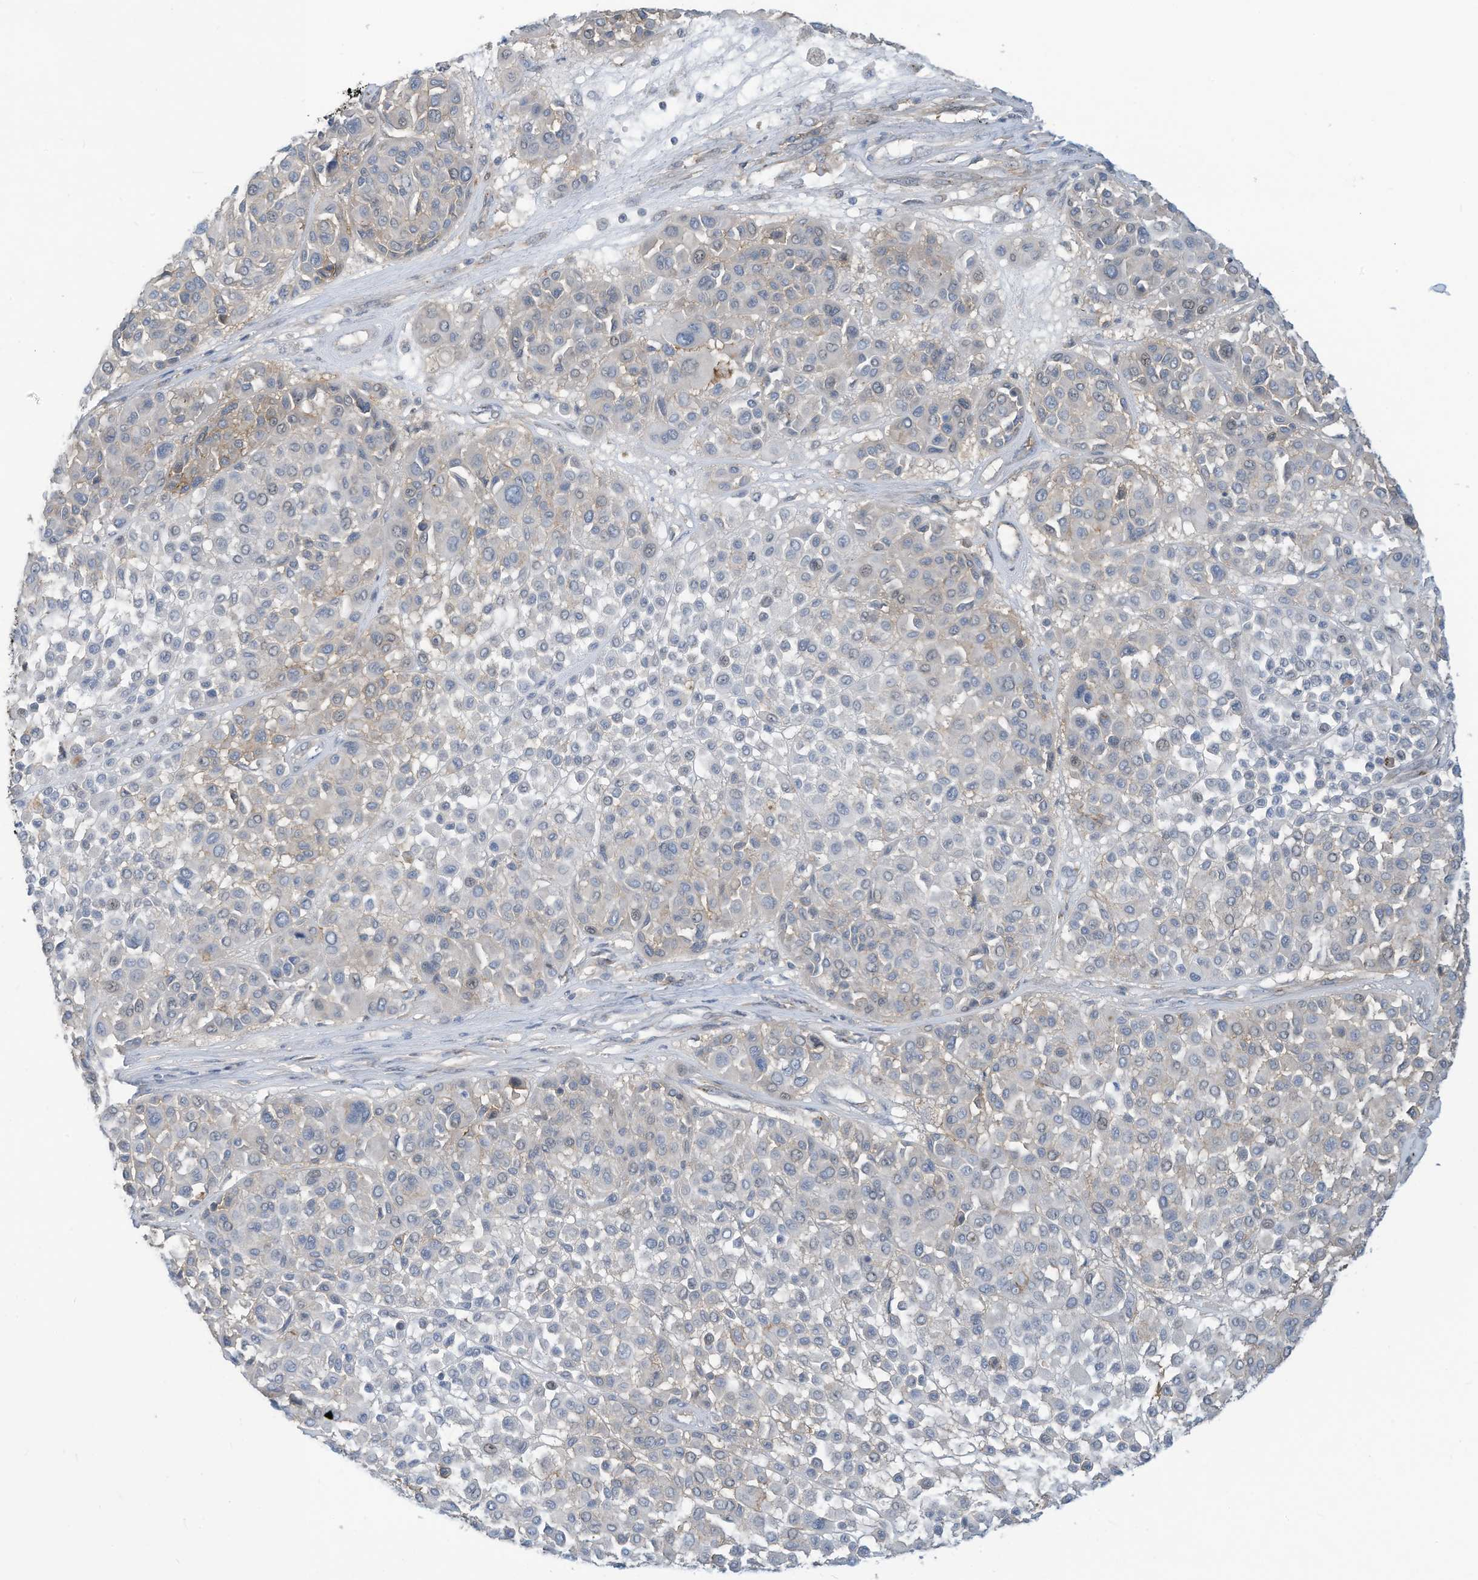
{"staining": {"intensity": "negative", "quantity": "none", "location": "none"}, "tissue": "melanoma", "cell_type": "Tumor cells", "image_type": "cancer", "snomed": [{"axis": "morphology", "description": "Malignant melanoma, Metastatic site"}, {"axis": "topography", "description": "Soft tissue"}], "caption": "The micrograph reveals no staining of tumor cells in malignant melanoma (metastatic site).", "gene": "SLC1A5", "patient": {"sex": "male", "age": 41}}